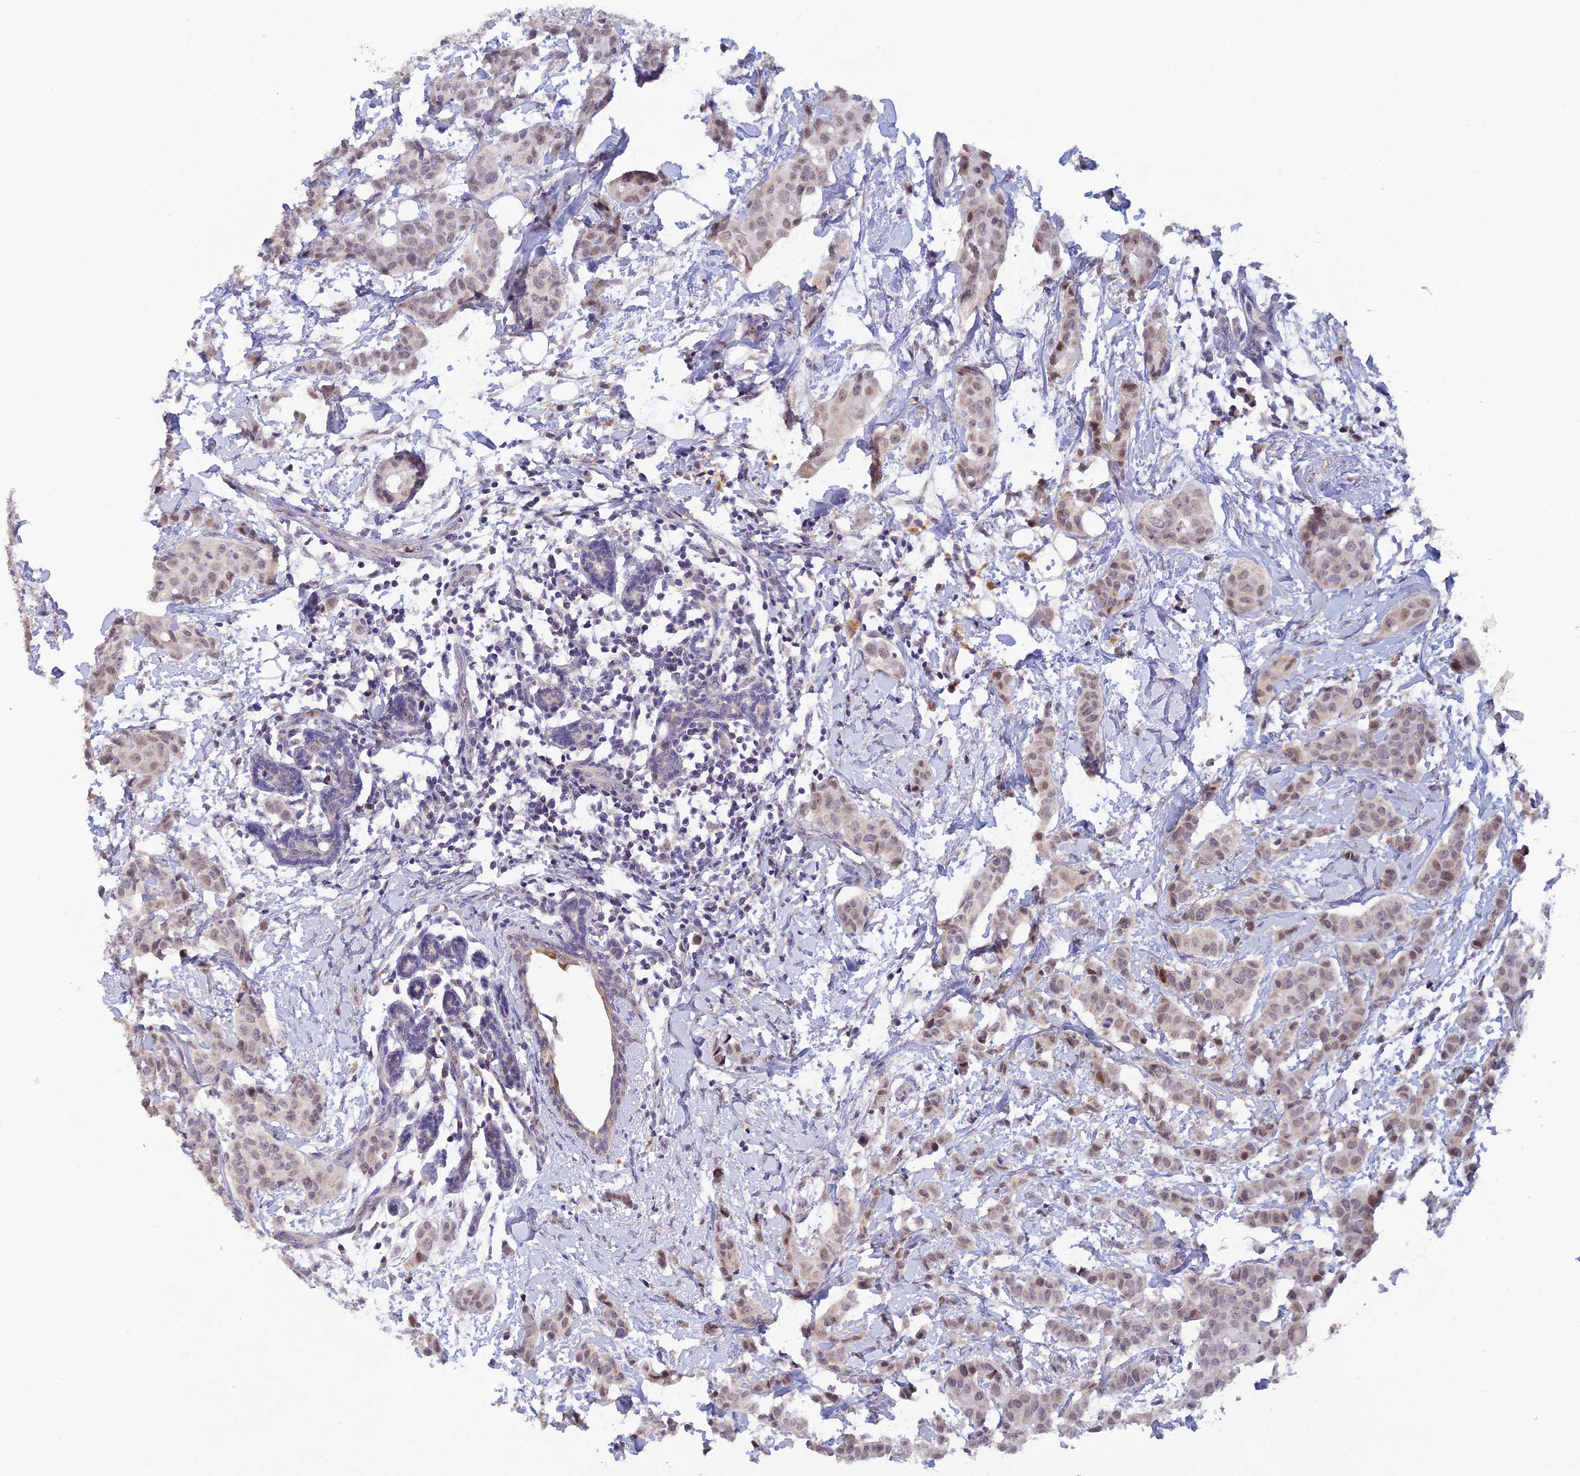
{"staining": {"intensity": "weak", "quantity": "25%-75%", "location": "nuclear"}, "tissue": "breast cancer", "cell_type": "Tumor cells", "image_type": "cancer", "snomed": [{"axis": "morphology", "description": "Duct carcinoma"}, {"axis": "topography", "description": "Breast"}], "caption": "Breast cancer (intraductal carcinoma) stained with a brown dye exhibits weak nuclear positive staining in approximately 25%-75% of tumor cells.", "gene": "FASTKD5", "patient": {"sex": "female", "age": 40}}